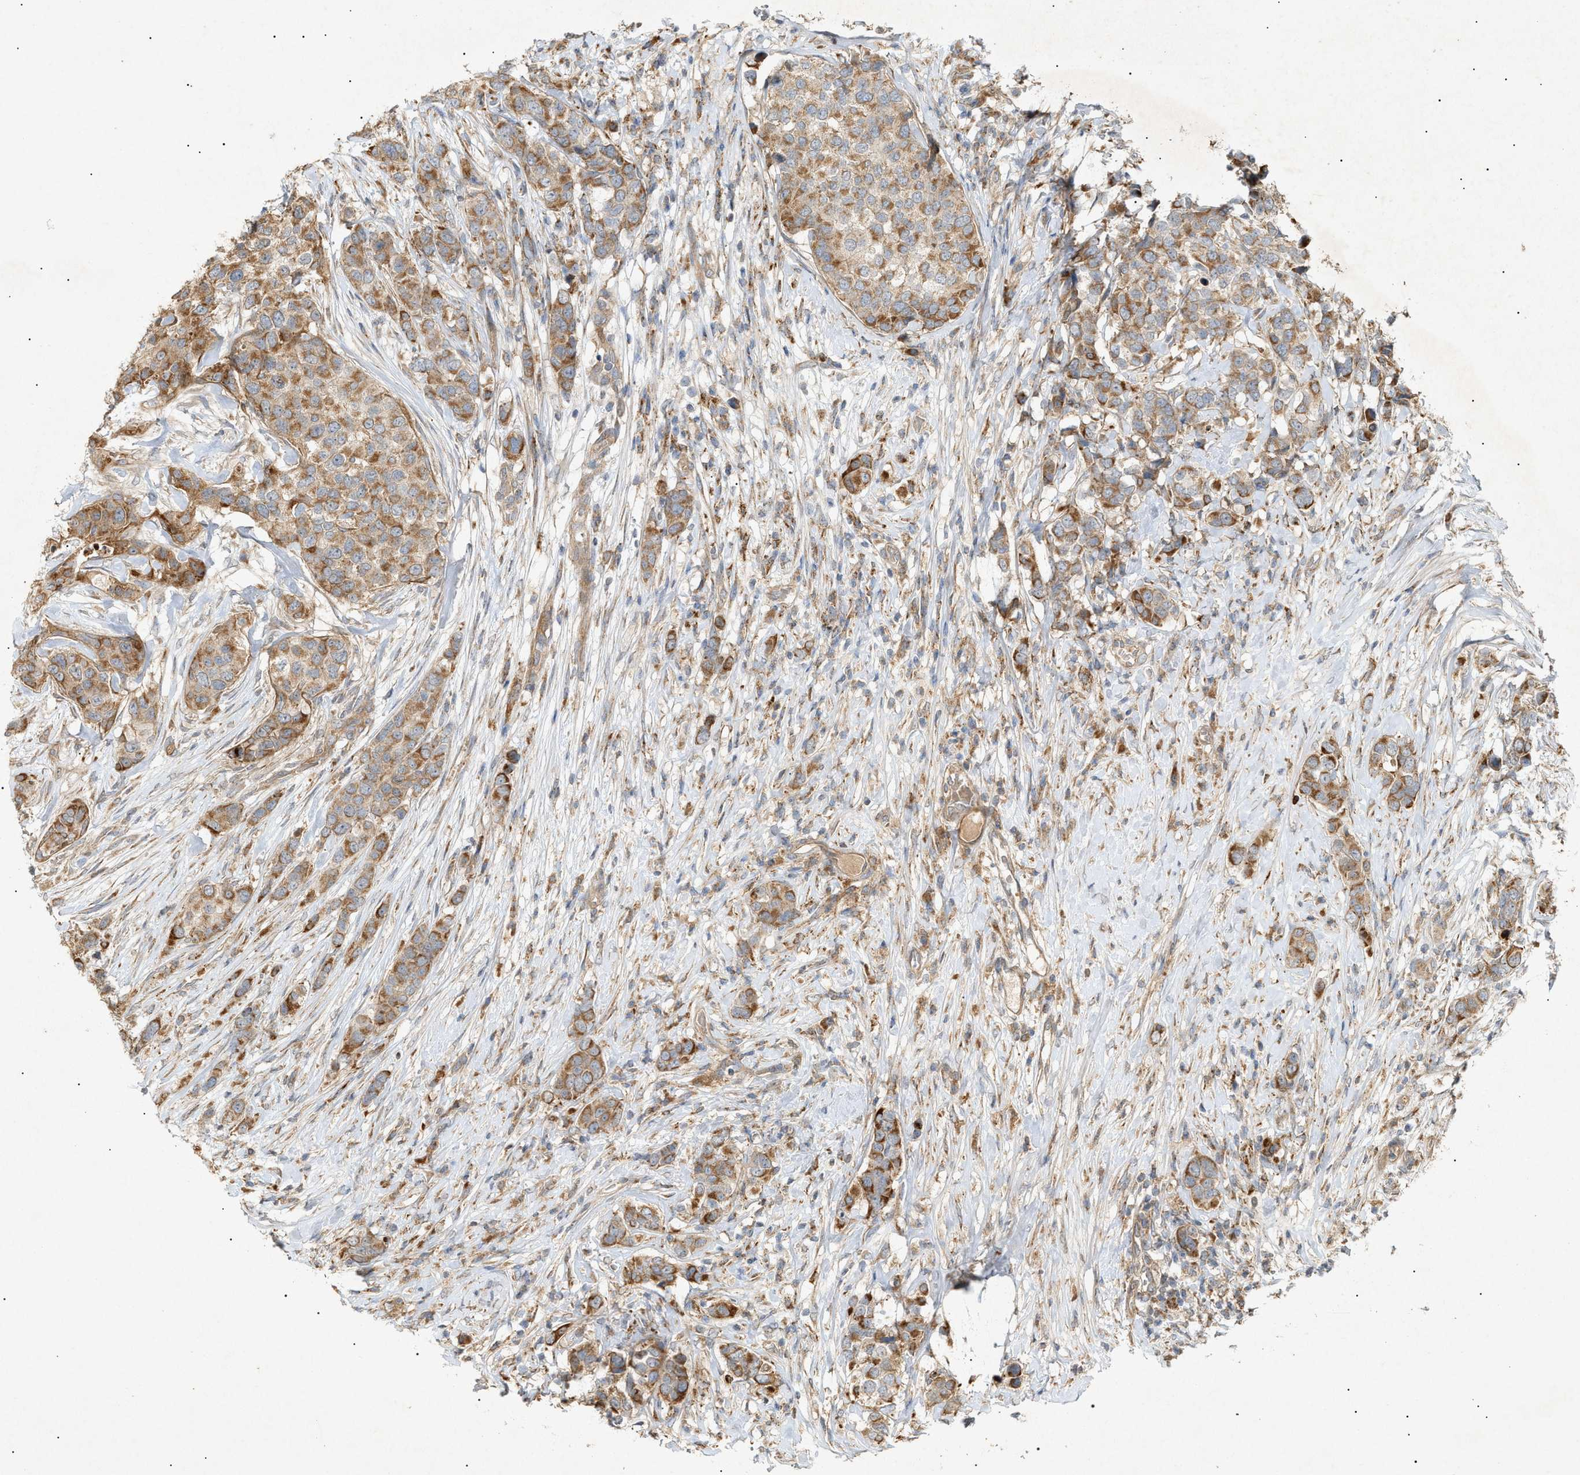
{"staining": {"intensity": "moderate", "quantity": ">75%", "location": "cytoplasmic/membranous"}, "tissue": "breast cancer", "cell_type": "Tumor cells", "image_type": "cancer", "snomed": [{"axis": "morphology", "description": "Lobular carcinoma"}, {"axis": "topography", "description": "Breast"}], "caption": "Breast cancer stained with a brown dye exhibits moderate cytoplasmic/membranous positive staining in approximately >75% of tumor cells.", "gene": "MTCH1", "patient": {"sex": "female", "age": 59}}